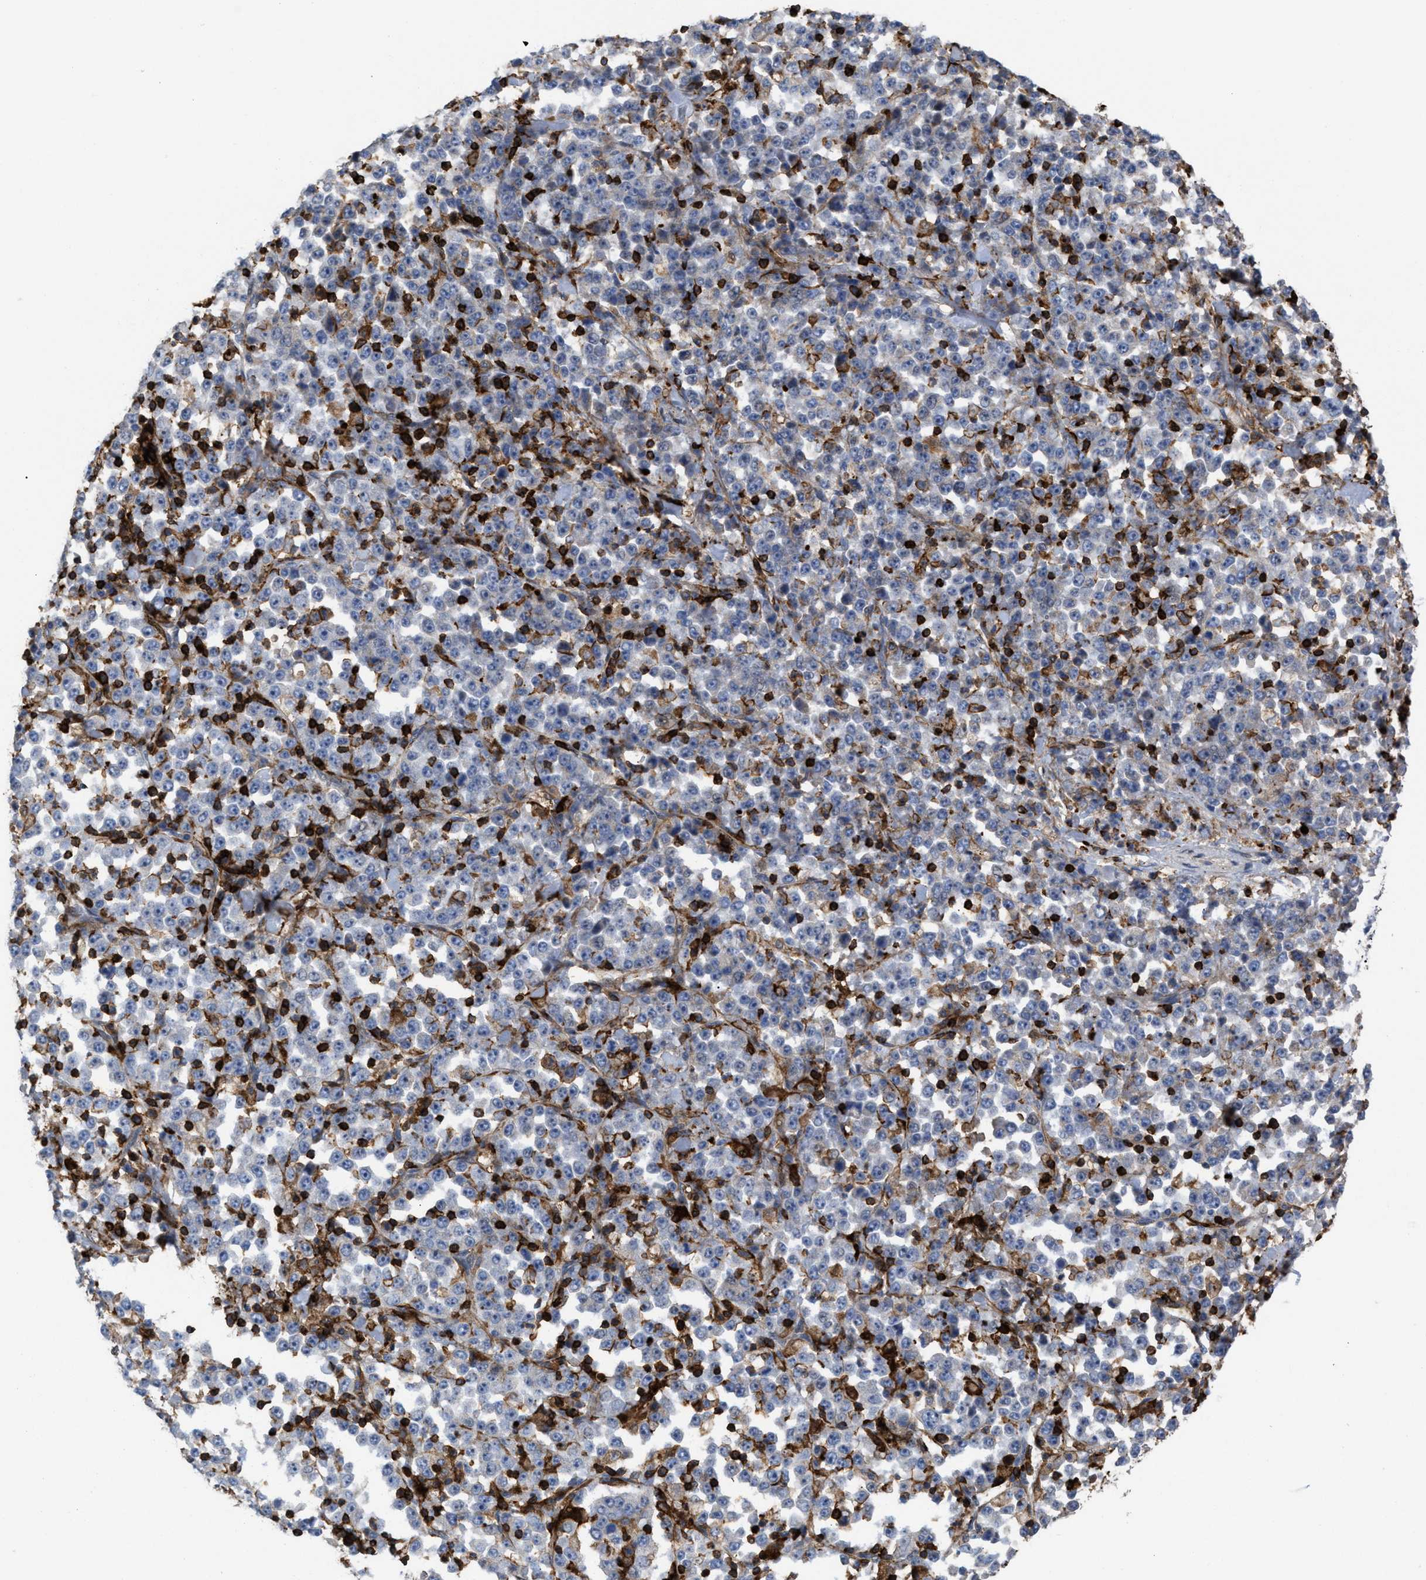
{"staining": {"intensity": "negative", "quantity": "none", "location": "none"}, "tissue": "stomach cancer", "cell_type": "Tumor cells", "image_type": "cancer", "snomed": [{"axis": "morphology", "description": "Normal tissue, NOS"}, {"axis": "morphology", "description": "Adenocarcinoma, NOS"}, {"axis": "topography", "description": "Stomach, upper"}, {"axis": "topography", "description": "Stomach"}], "caption": "High magnification brightfield microscopy of adenocarcinoma (stomach) stained with DAB (brown) and counterstained with hematoxylin (blue): tumor cells show no significant positivity.", "gene": "PTPRE", "patient": {"sex": "male", "age": 59}}